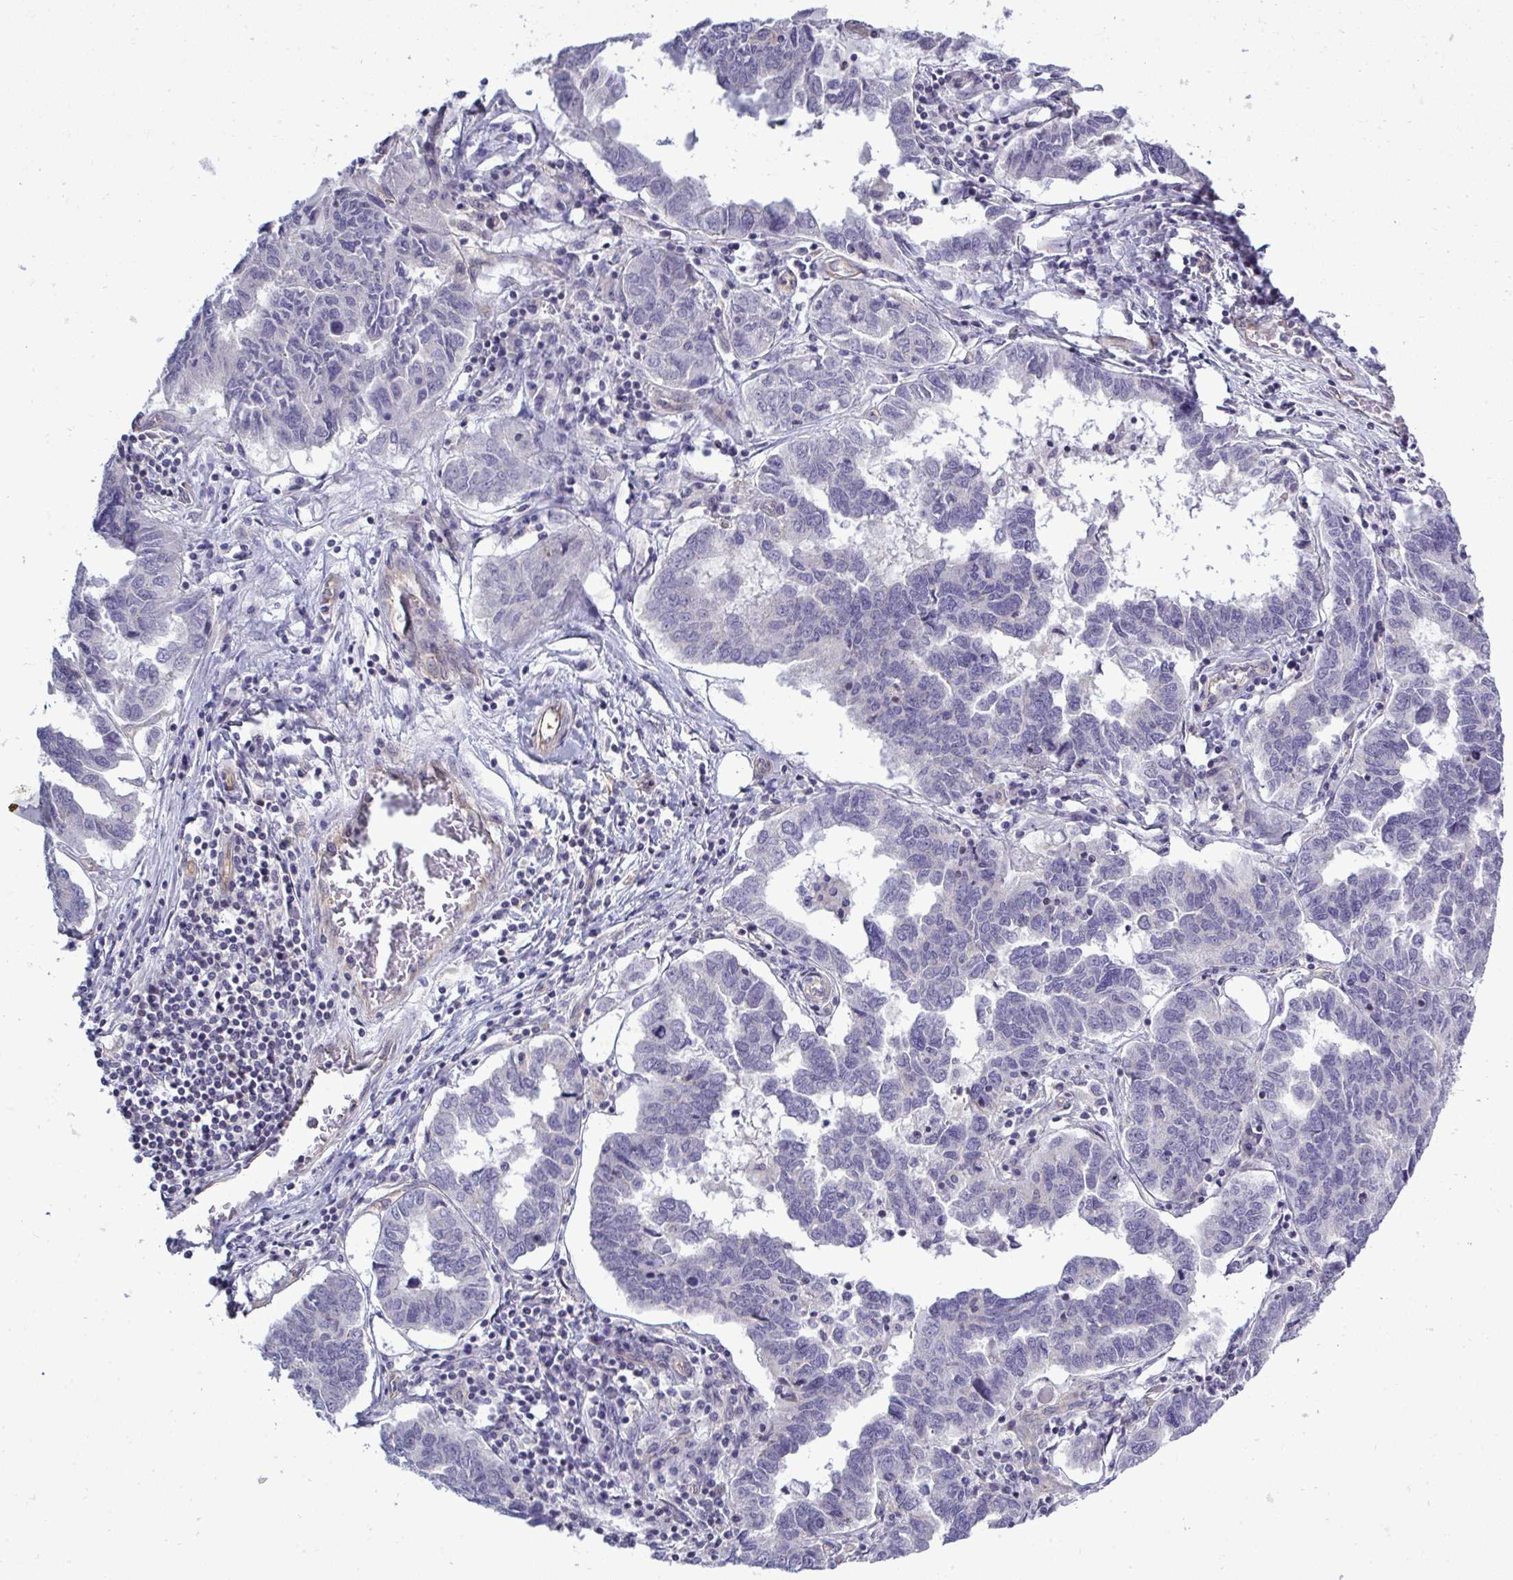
{"staining": {"intensity": "negative", "quantity": "none", "location": "none"}, "tissue": "ovarian cancer", "cell_type": "Tumor cells", "image_type": "cancer", "snomed": [{"axis": "morphology", "description": "Cystadenocarcinoma, serous, NOS"}, {"axis": "topography", "description": "Ovary"}], "caption": "DAB (3,3'-diaminobenzidine) immunohistochemical staining of human serous cystadenocarcinoma (ovarian) exhibits no significant positivity in tumor cells.", "gene": "FUT10", "patient": {"sex": "female", "age": 64}}